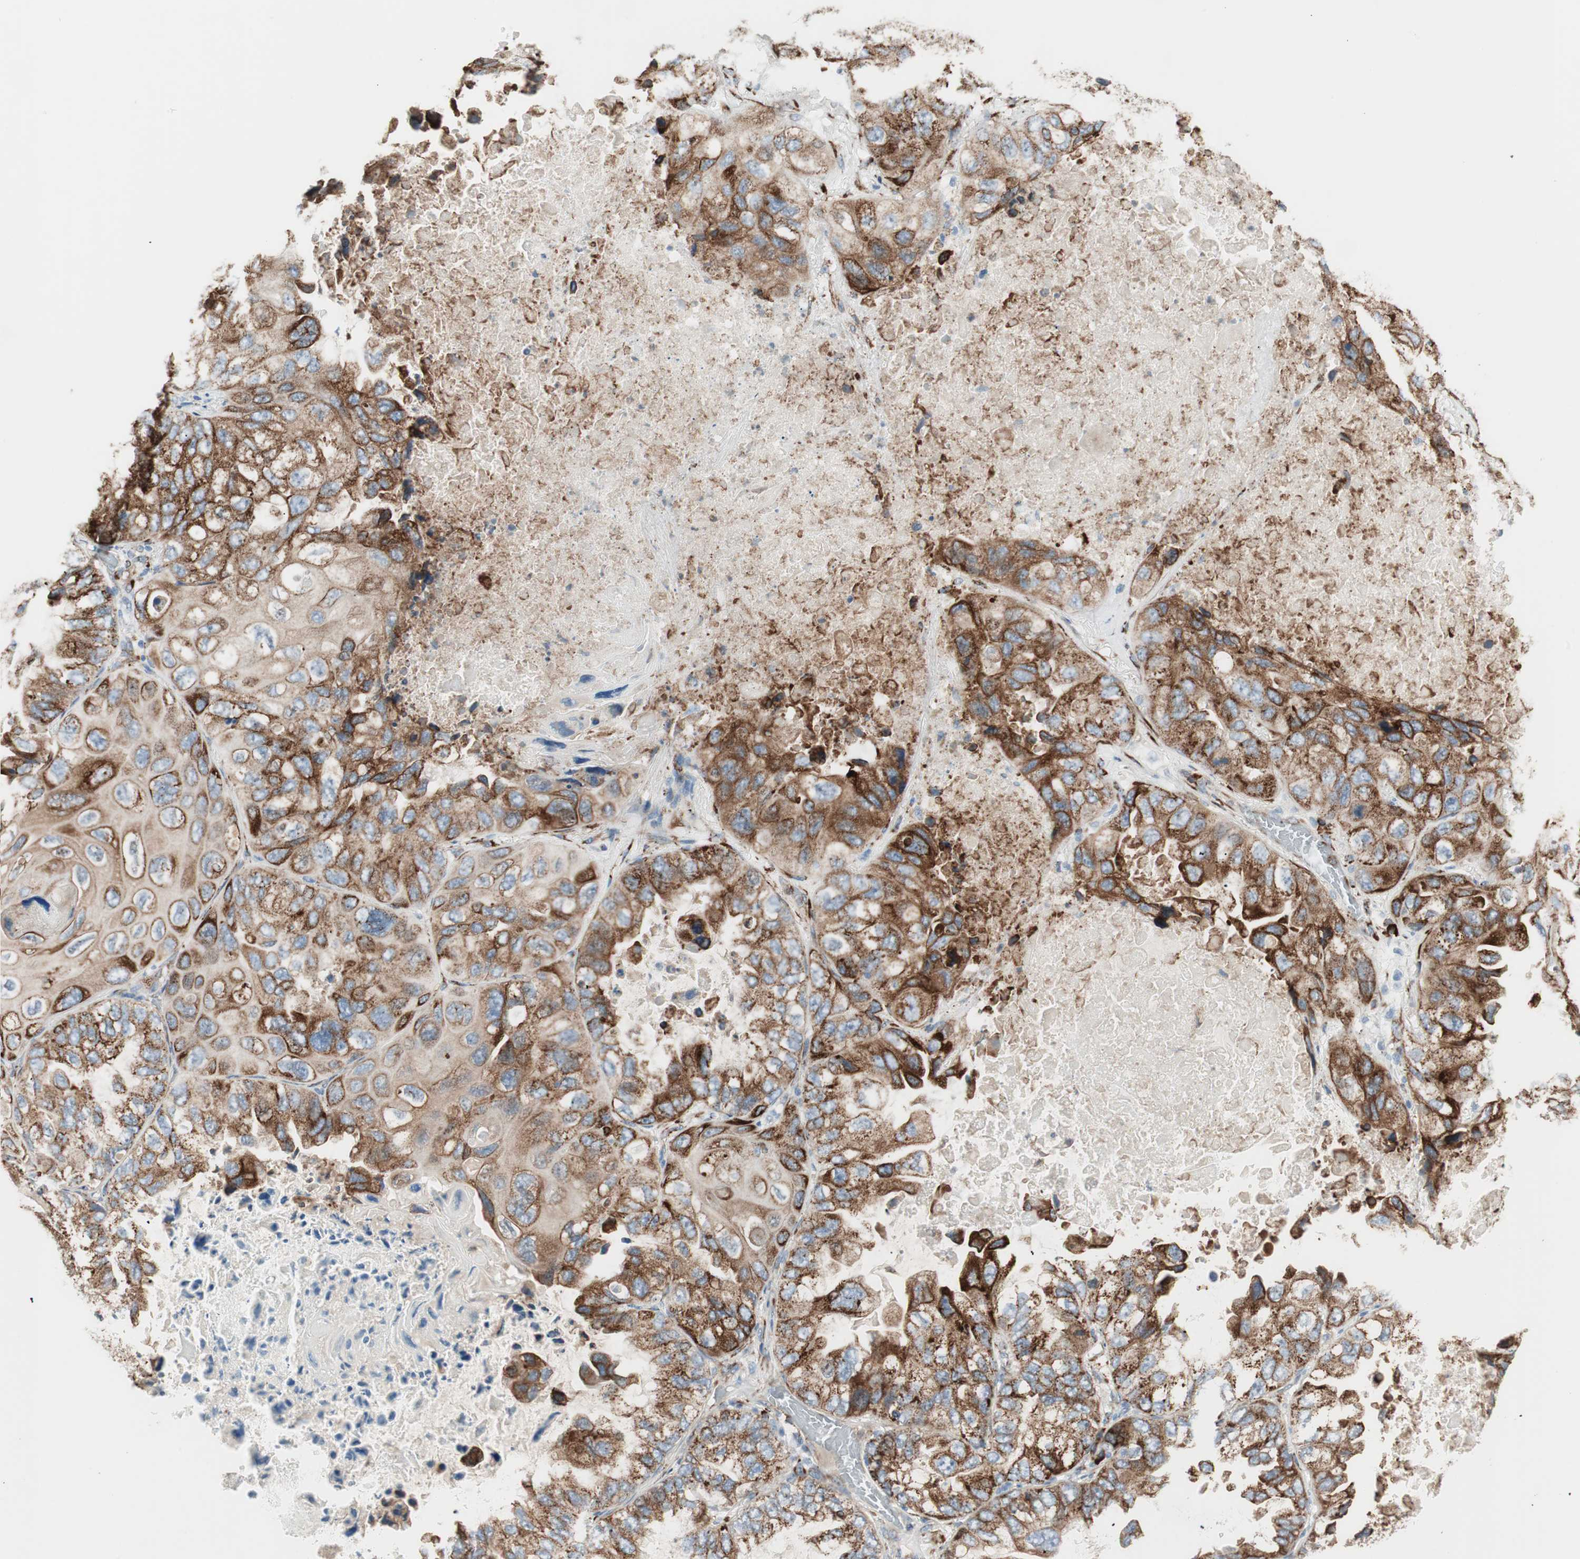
{"staining": {"intensity": "strong", "quantity": ">75%", "location": "cytoplasmic/membranous"}, "tissue": "lung cancer", "cell_type": "Tumor cells", "image_type": "cancer", "snomed": [{"axis": "morphology", "description": "Squamous cell carcinoma, NOS"}, {"axis": "topography", "description": "Lung"}], "caption": "A brown stain shows strong cytoplasmic/membranous expression of a protein in squamous cell carcinoma (lung) tumor cells.", "gene": "P4HTM", "patient": {"sex": "female", "age": 73}}